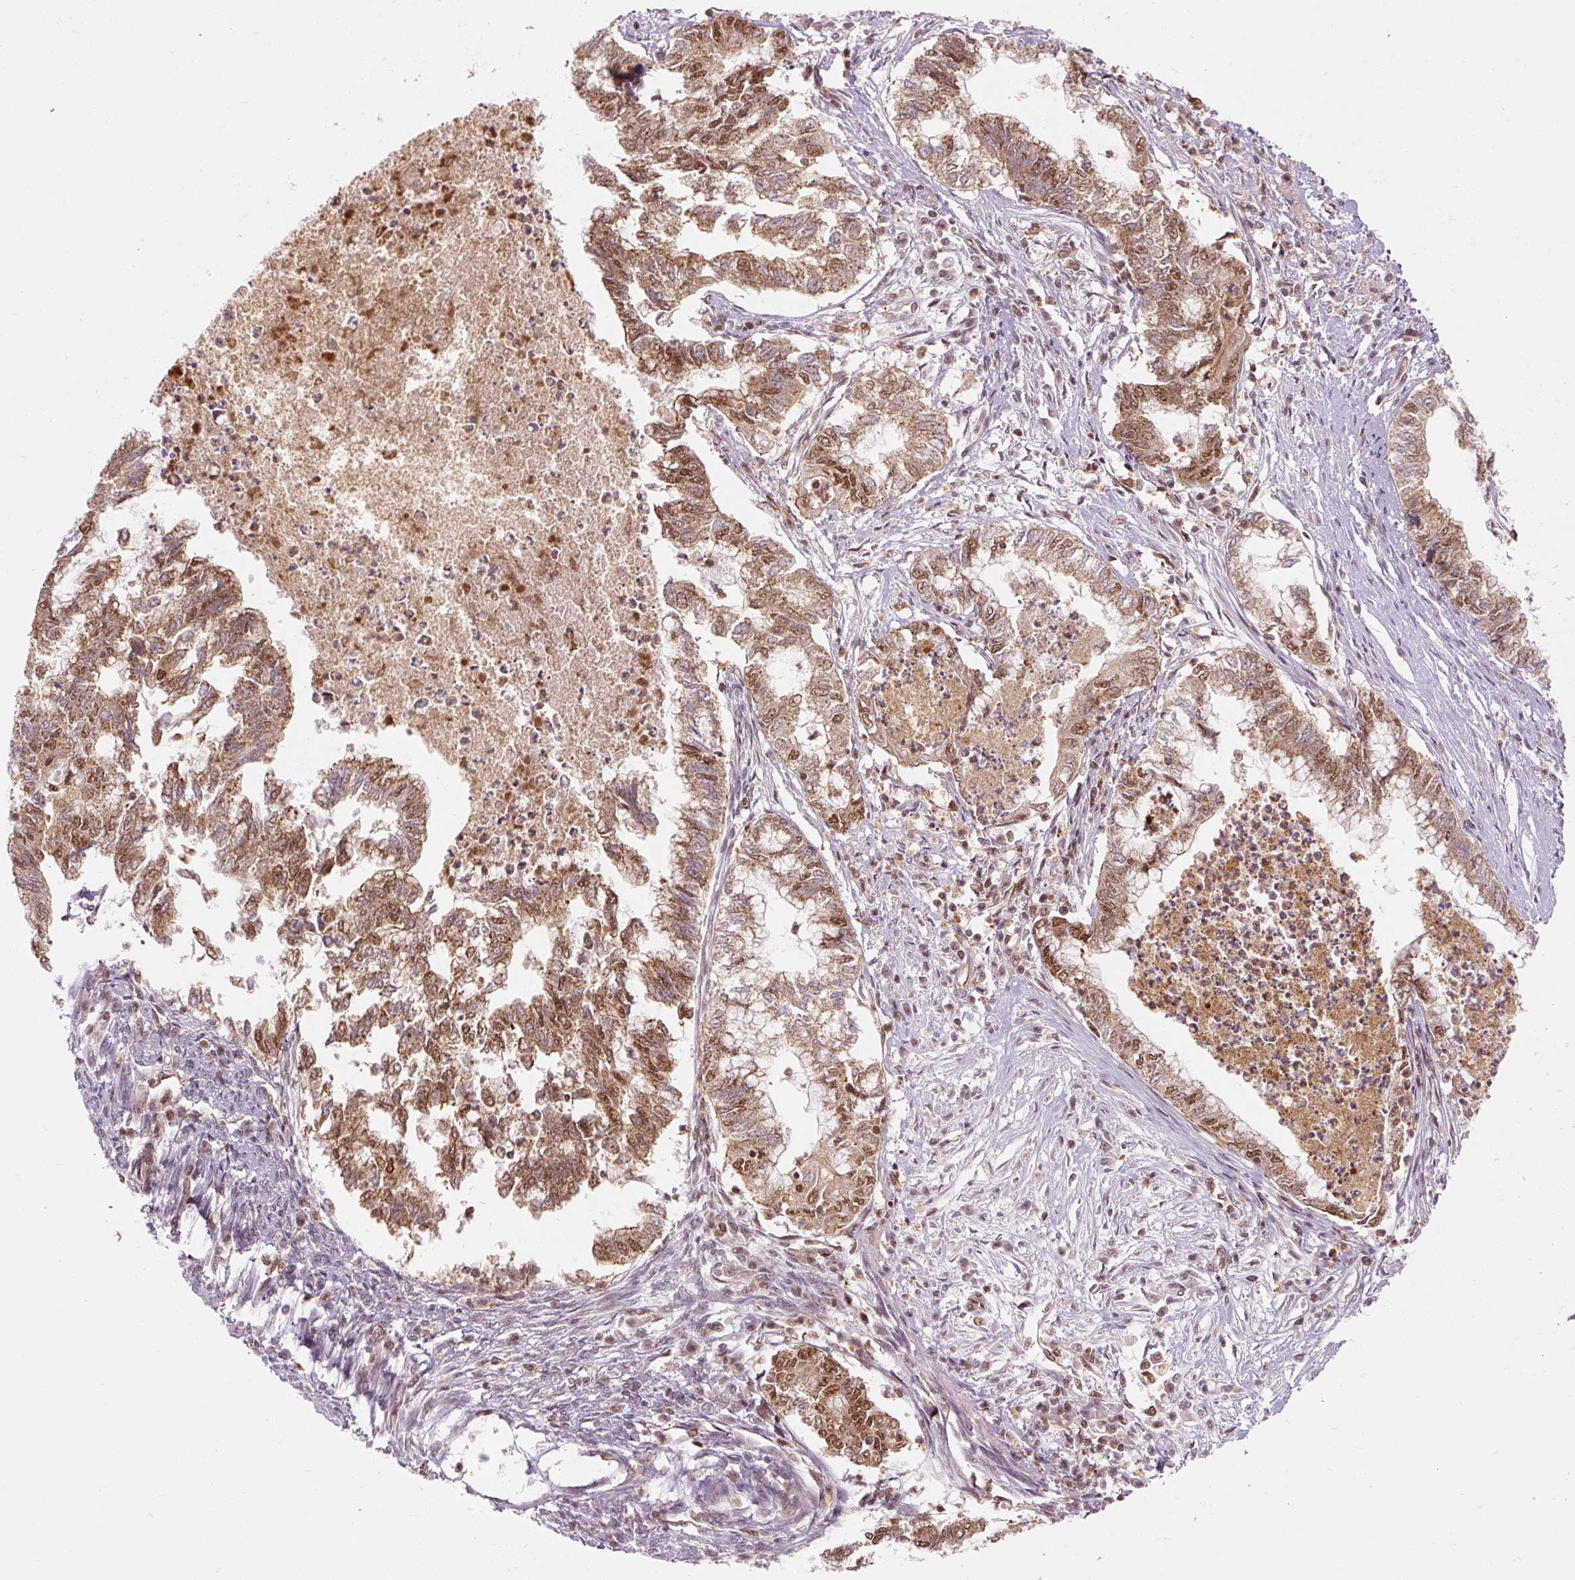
{"staining": {"intensity": "moderate", "quantity": ">75%", "location": "cytoplasmic/membranous,nuclear"}, "tissue": "endometrial cancer", "cell_type": "Tumor cells", "image_type": "cancer", "snomed": [{"axis": "morphology", "description": "Adenocarcinoma, NOS"}, {"axis": "topography", "description": "Endometrium"}], "caption": "High-power microscopy captured an immunohistochemistry (IHC) histopathology image of endometrial adenocarcinoma, revealing moderate cytoplasmic/membranous and nuclear expression in approximately >75% of tumor cells.", "gene": "CSTF1", "patient": {"sex": "female", "age": 79}}